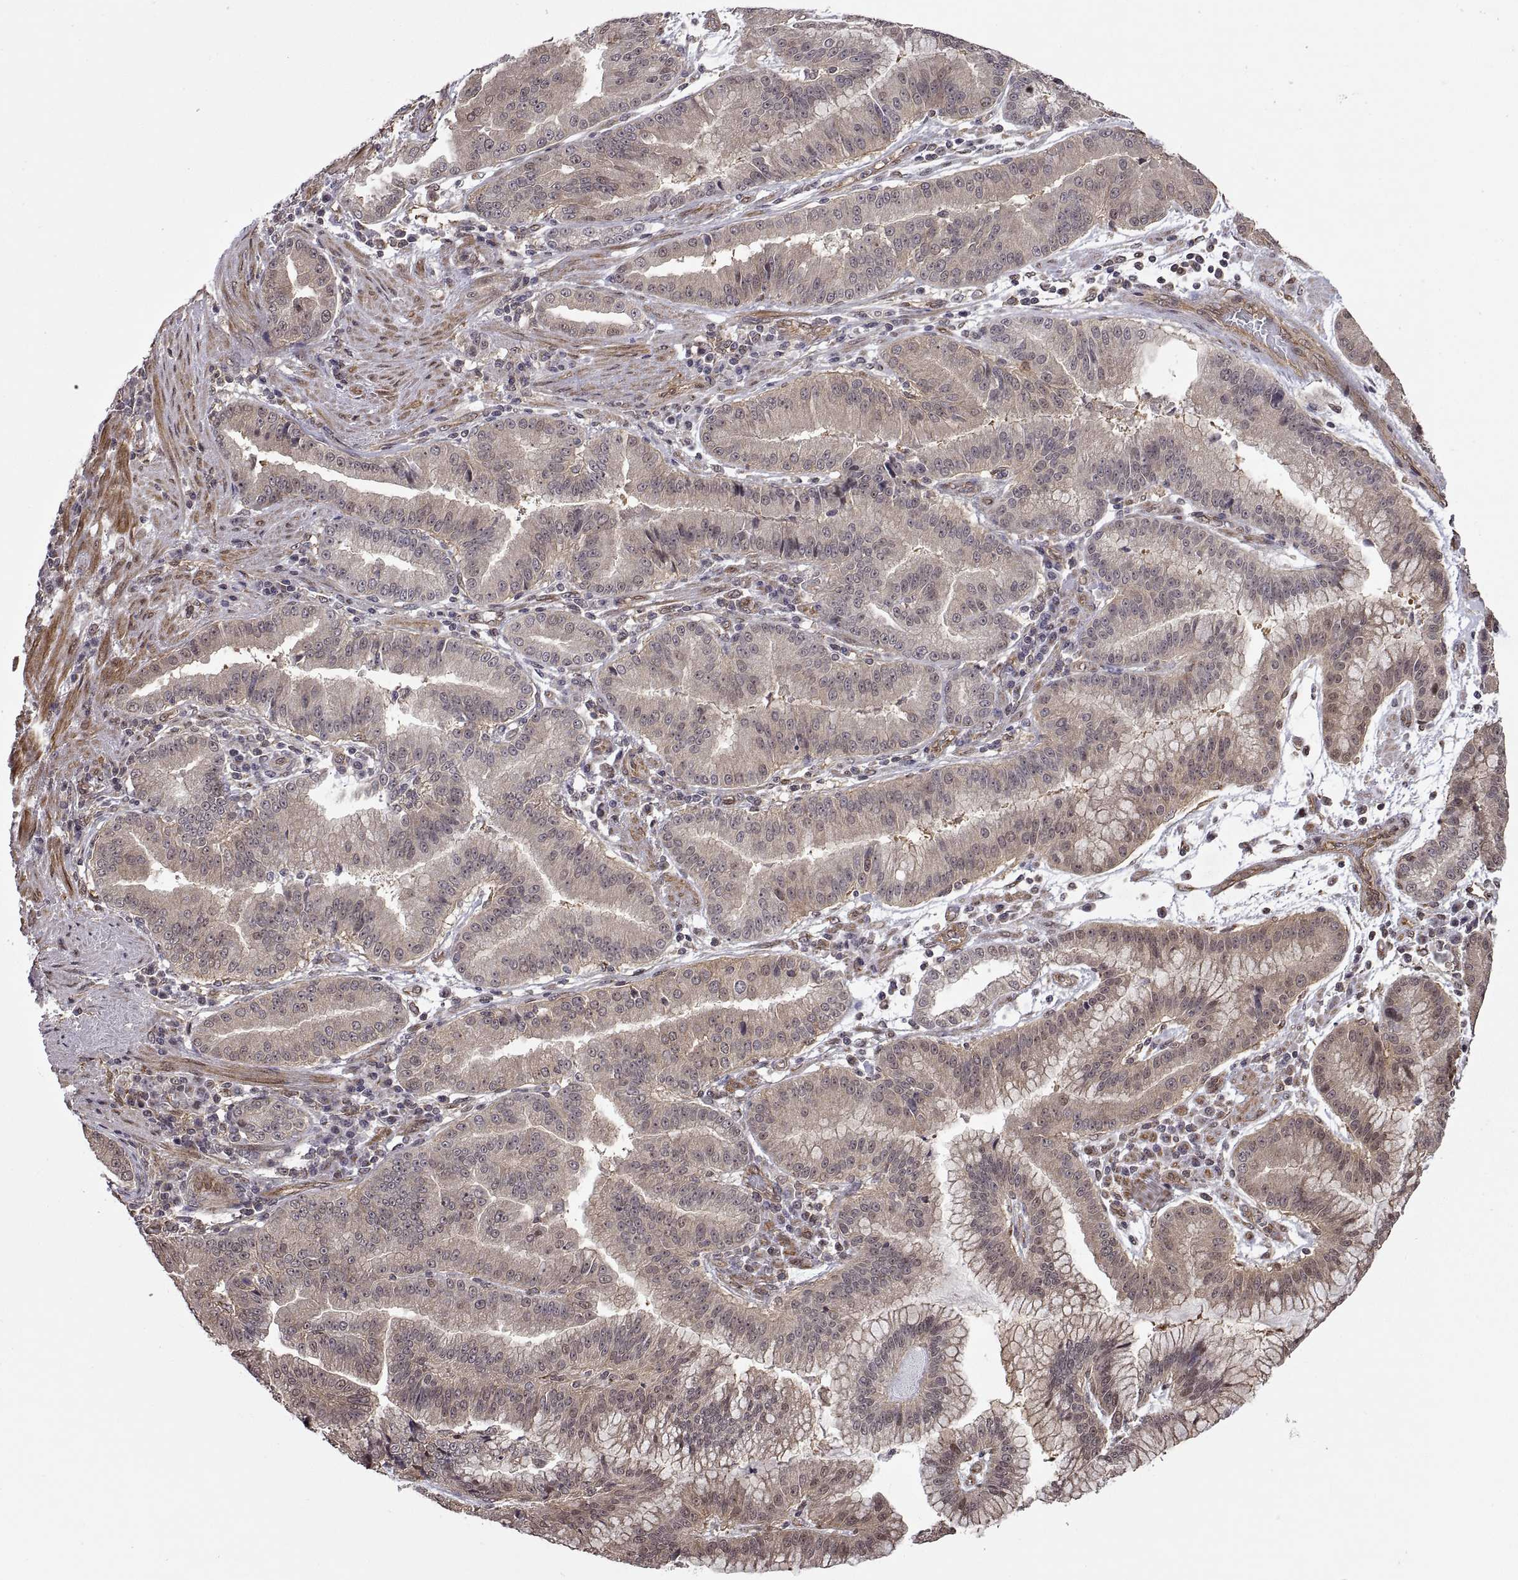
{"staining": {"intensity": "negative", "quantity": "none", "location": "none"}, "tissue": "stomach cancer", "cell_type": "Tumor cells", "image_type": "cancer", "snomed": [{"axis": "morphology", "description": "Adenocarcinoma, NOS"}, {"axis": "topography", "description": "Stomach"}], "caption": "Immunohistochemical staining of human adenocarcinoma (stomach) displays no significant staining in tumor cells.", "gene": "ARRB1", "patient": {"sex": "male", "age": 83}}